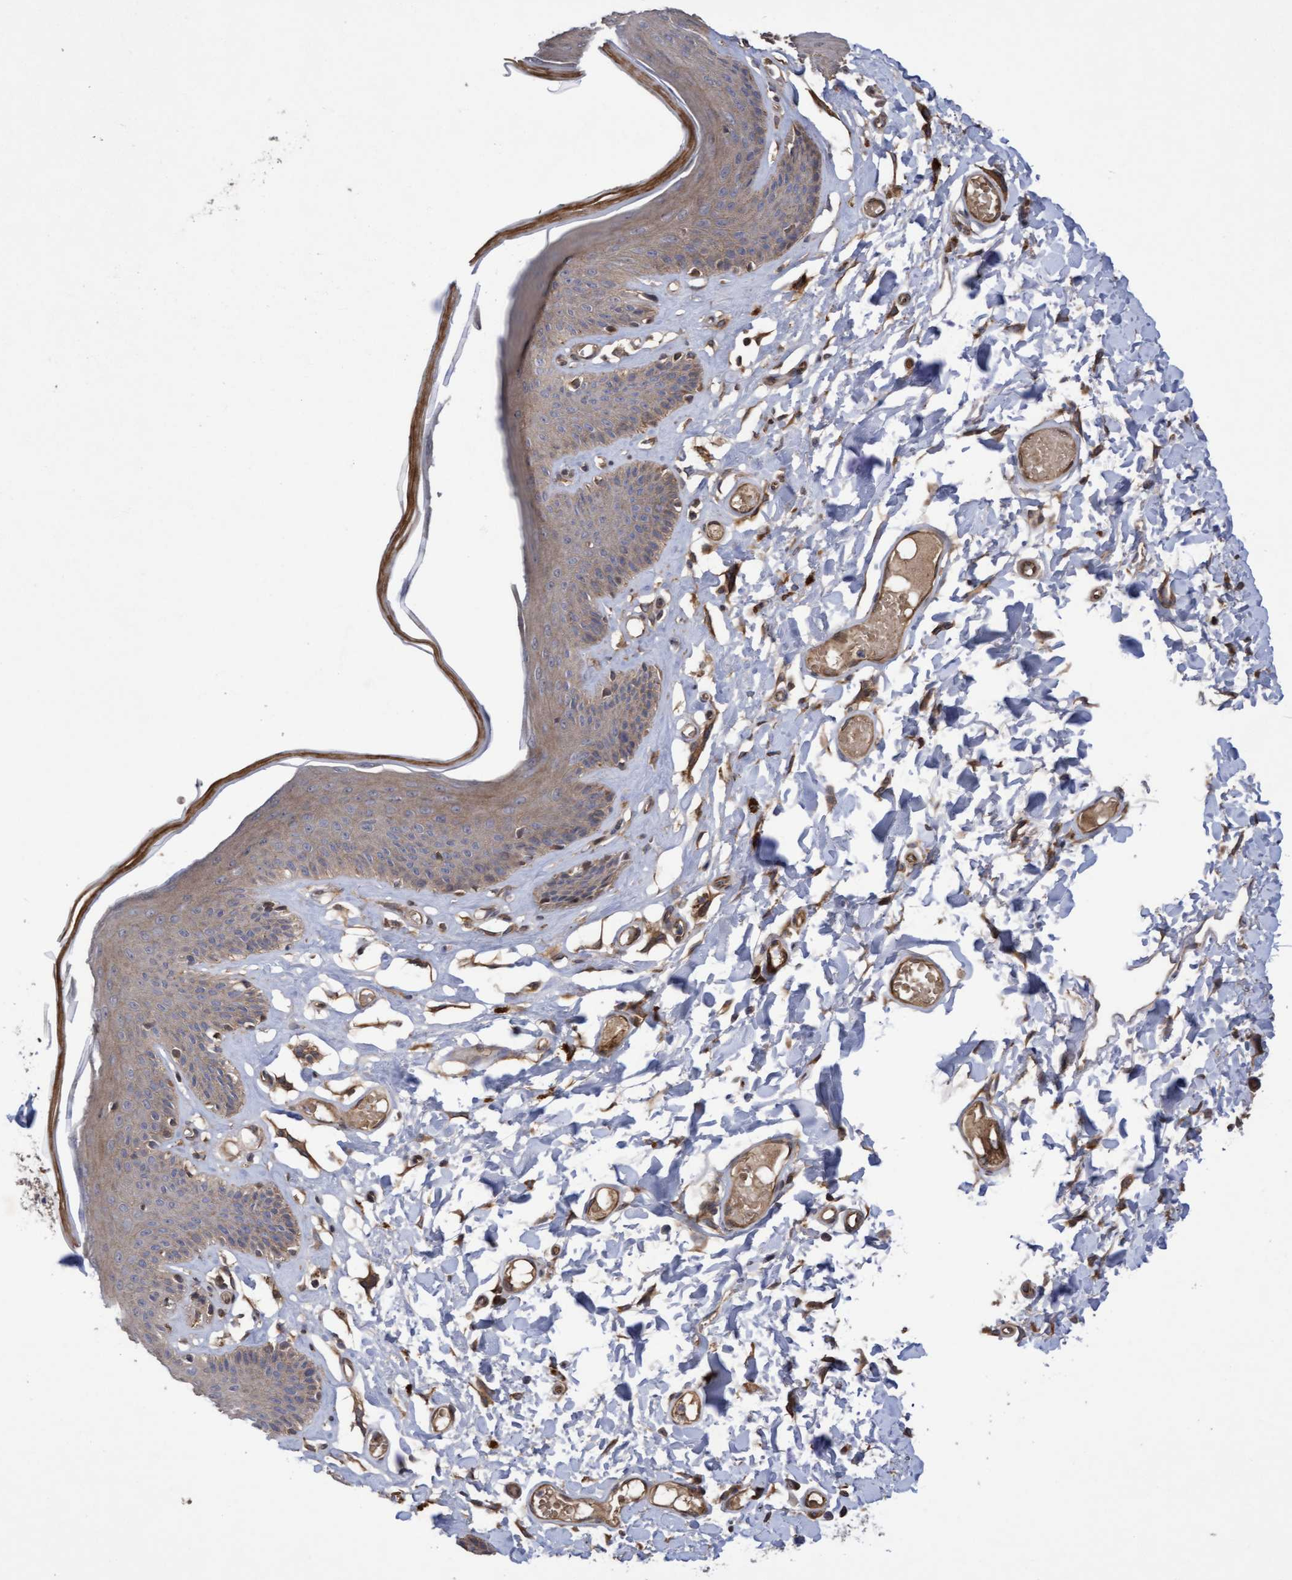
{"staining": {"intensity": "moderate", "quantity": "25%-75%", "location": "cytoplasmic/membranous"}, "tissue": "skin", "cell_type": "Epidermal cells", "image_type": "normal", "snomed": [{"axis": "morphology", "description": "Normal tissue, NOS"}, {"axis": "topography", "description": "Vulva"}], "caption": "The micrograph displays immunohistochemical staining of unremarkable skin. There is moderate cytoplasmic/membranous expression is appreciated in about 25%-75% of epidermal cells.", "gene": "COBL", "patient": {"sex": "female", "age": 73}}